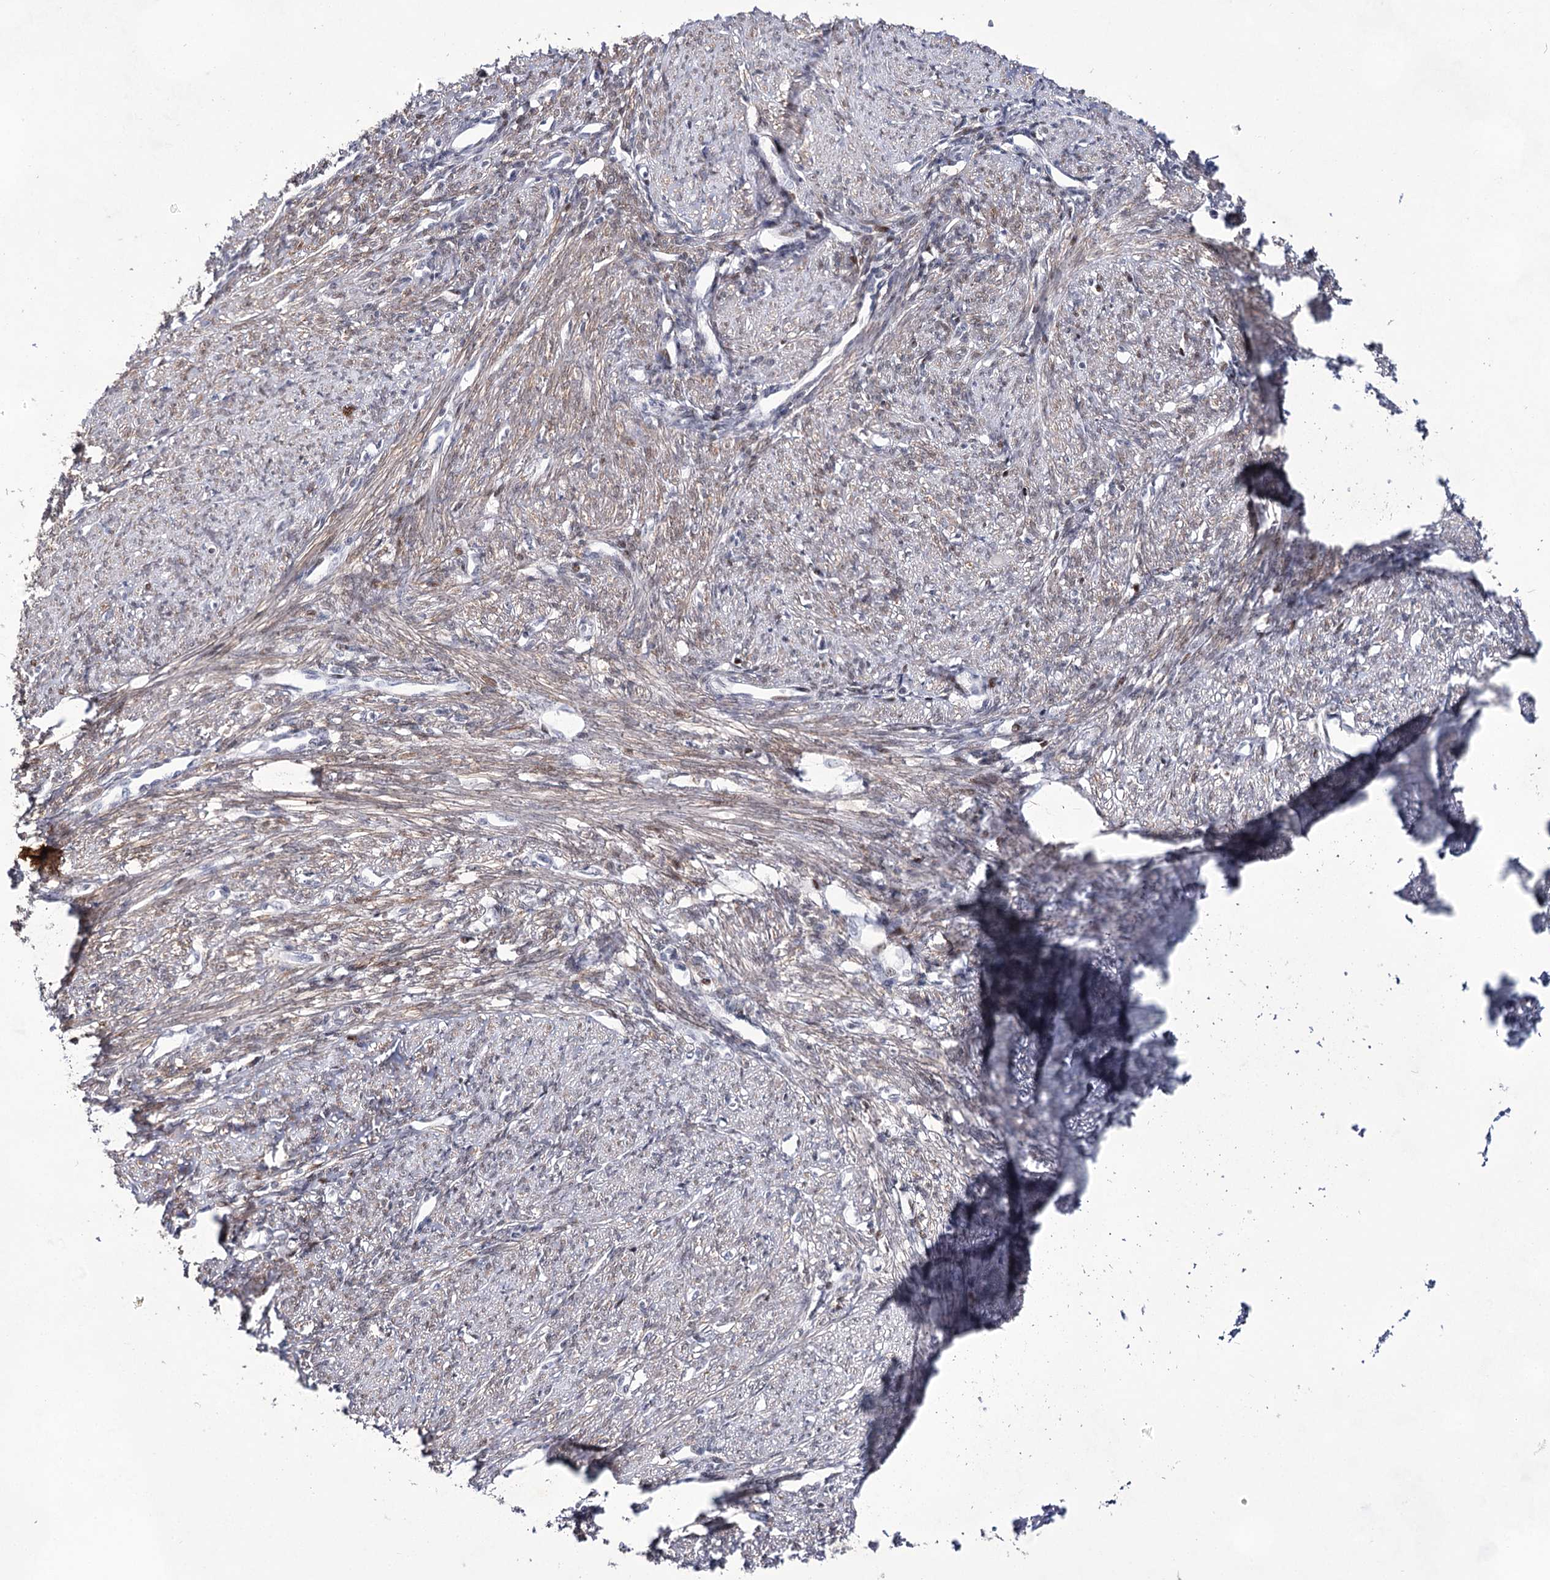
{"staining": {"intensity": "weak", "quantity": "<25%", "location": "cytoplasmic/membranous,nuclear"}, "tissue": "smooth muscle", "cell_type": "Smooth muscle cells", "image_type": "normal", "snomed": [{"axis": "morphology", "description": "Normal tissue, NOS"}, {"axis": "topography", "description": "Smooth muscle"}, {"axis": "topography", "description": "Uterus"}], "caption": "Immunohistochemistry photomicrograph of normal smooth muscle: smooth muscle stained with DAB demonstrates no significant protein positivity in smooth muscle cells.", "gene": "UGDH", "patient": {"sex": "female", "age": 59}}